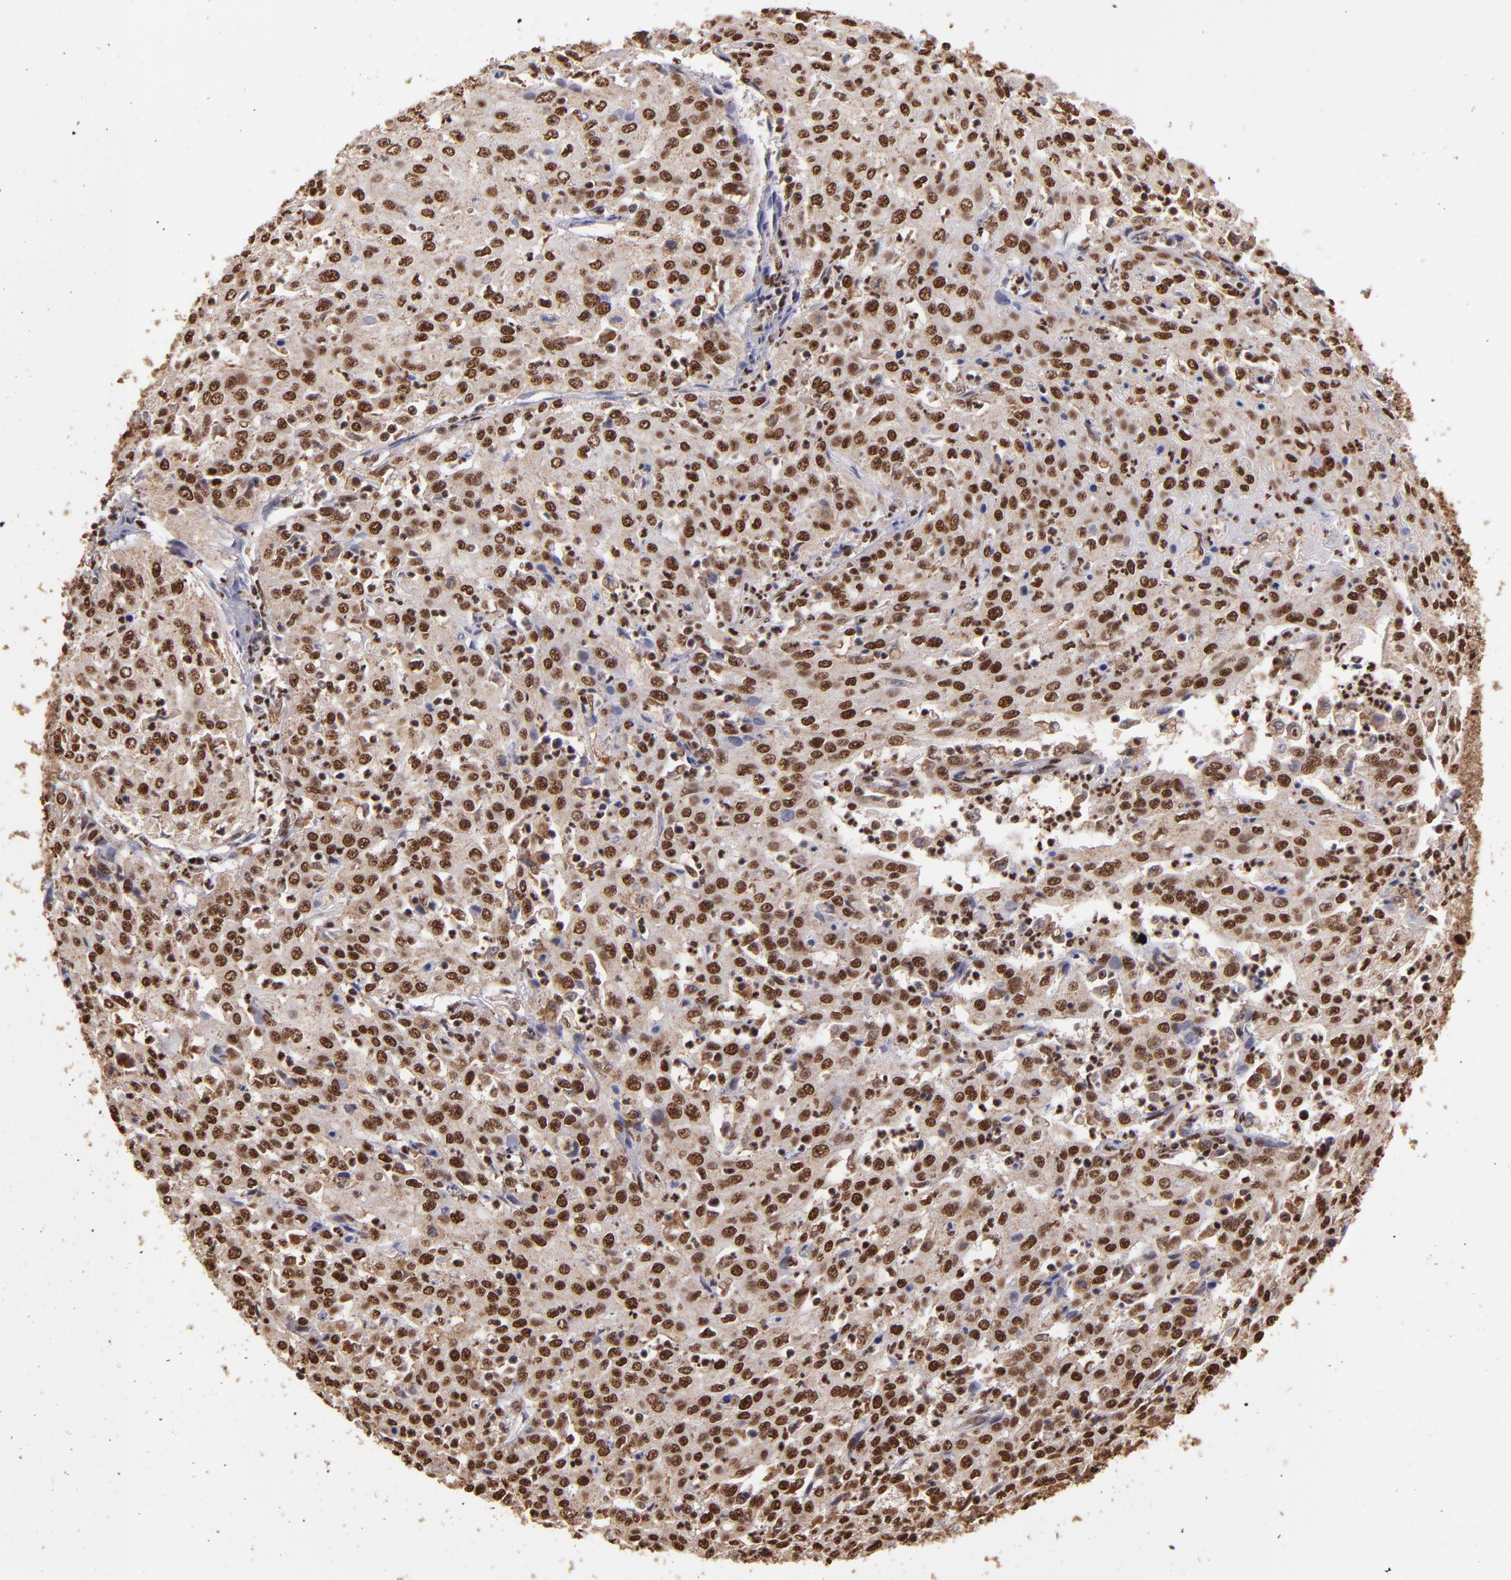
{"staining": {"intensity": "moderate", "quantity": ">75%", "location": "cytoplasmic/membranous,nuclear"}, "tissue": "cervical cancer", "cell_type": "Tumor cells", "image_type": "cancer", "snomed": [{"axis": "morphology", "description": "Squamous cell carcinoma, NOS"}, {"axis": "topography", "description": "Cervix"}], "caption": "DAB (3,3'-diaminobenzidine) immunohistochemical staining of cervical squamous cell carcinoma reveals moderate cytoplasmic/membranous and nuclear protein expression in approximately >75% of tumor cells. (Brightfield microscopy of DAB IHC at high magnification).", "gene": "SP1", "patient": {"sex": "female", "age": 39}}